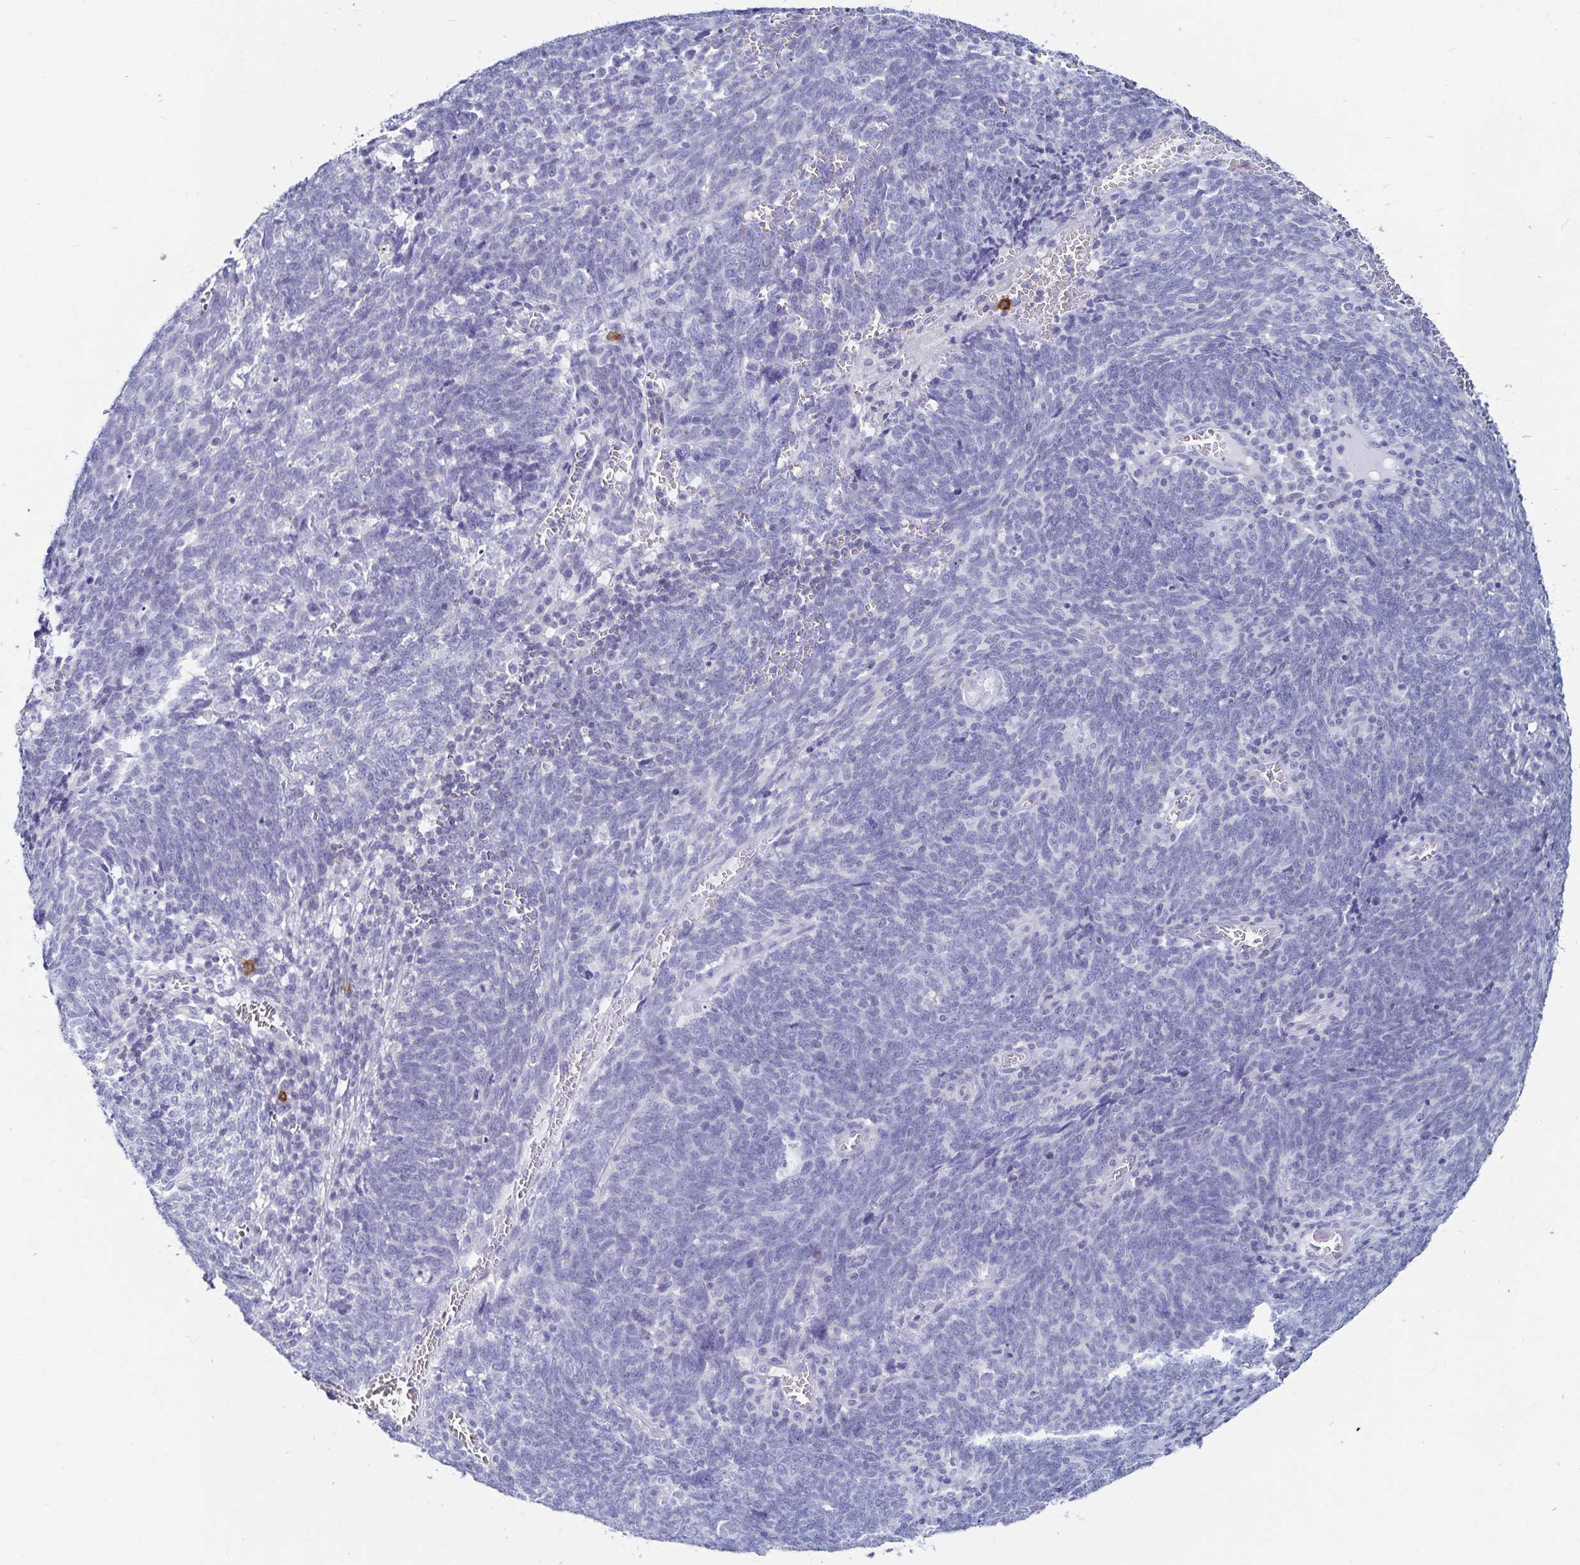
{"staining": {"intensity": "negative", "quantity": "none", "location": "none"}, "tissue": "lung cancer", "cell_type": "Tumor cells", "image_type": "cancer", "snomed": [{"axis": "morphology", "description": "Squamous cell carcinoma, NOS"}, {"axis": "topography", "description": "Lung"}], "caption": "There is no significant positivity in tumor cells of lung cancer (squamous cell carcinoma). Nuclei are stained in blue.", "gene": "TNIP1", "patient": {"sex": "female", "age": 72}}